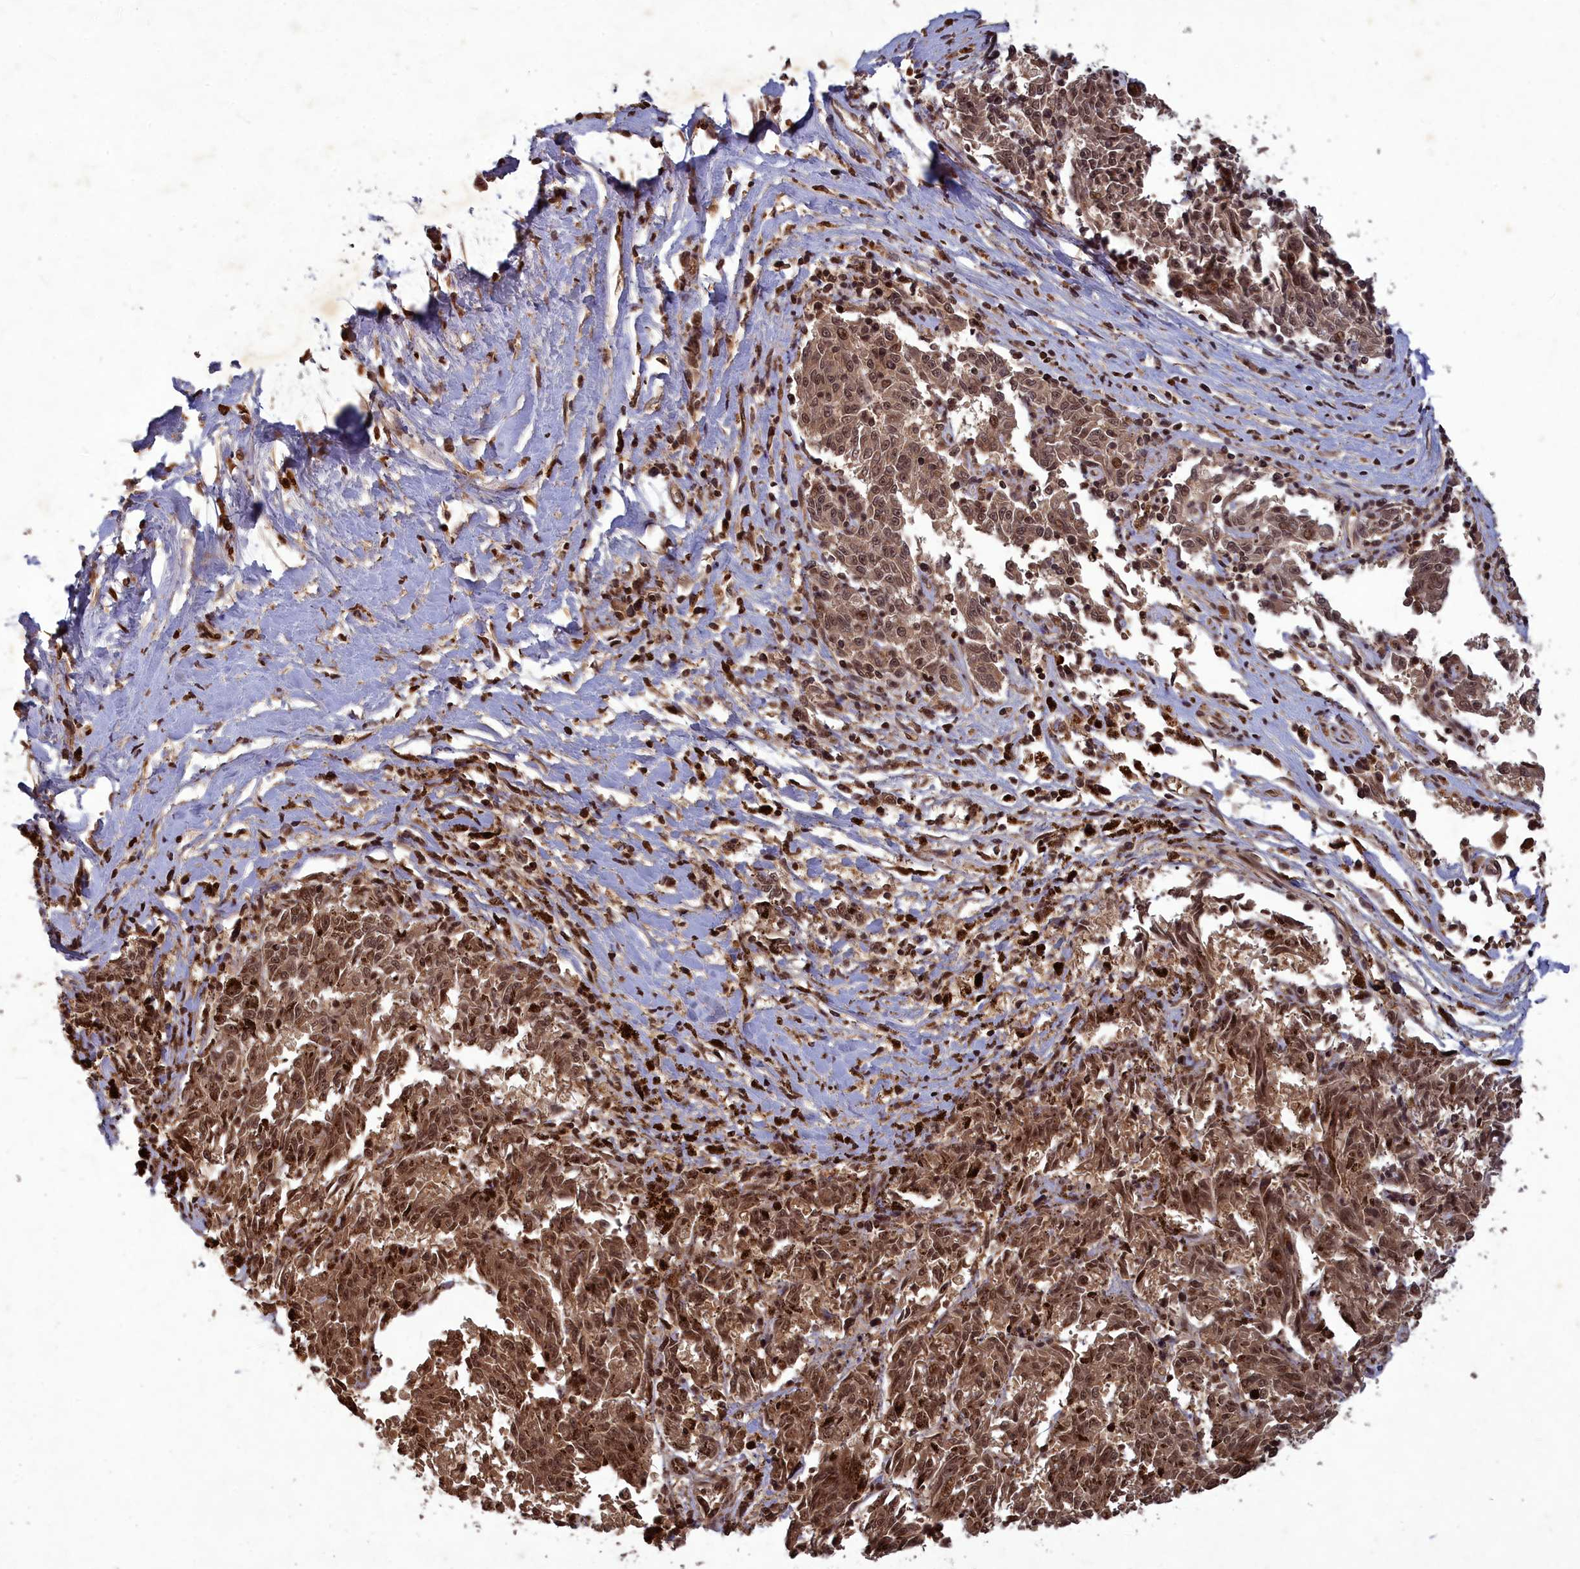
{"staining": {"intensity": "moderate", "quantity": ">75%", "location": "cytoplasmic/membranous,nuclear"}, "tissue": "melanoma", "cell_type": "Tumor cells", "image_type": "cancer", "snomed": [{"axis": "morphology", "description": "Malignant melanoma, NOS"}, {"axis": "topography", "description": "Skin"}], "caption": "Protein analysis of malignant melanoma tissue displays moderate cytoplasmic/membranous and nuclear staining in approximately >75% of tumor cells.", "gene": "SRMS", "patient": {"sex": "female", "age": 72}}